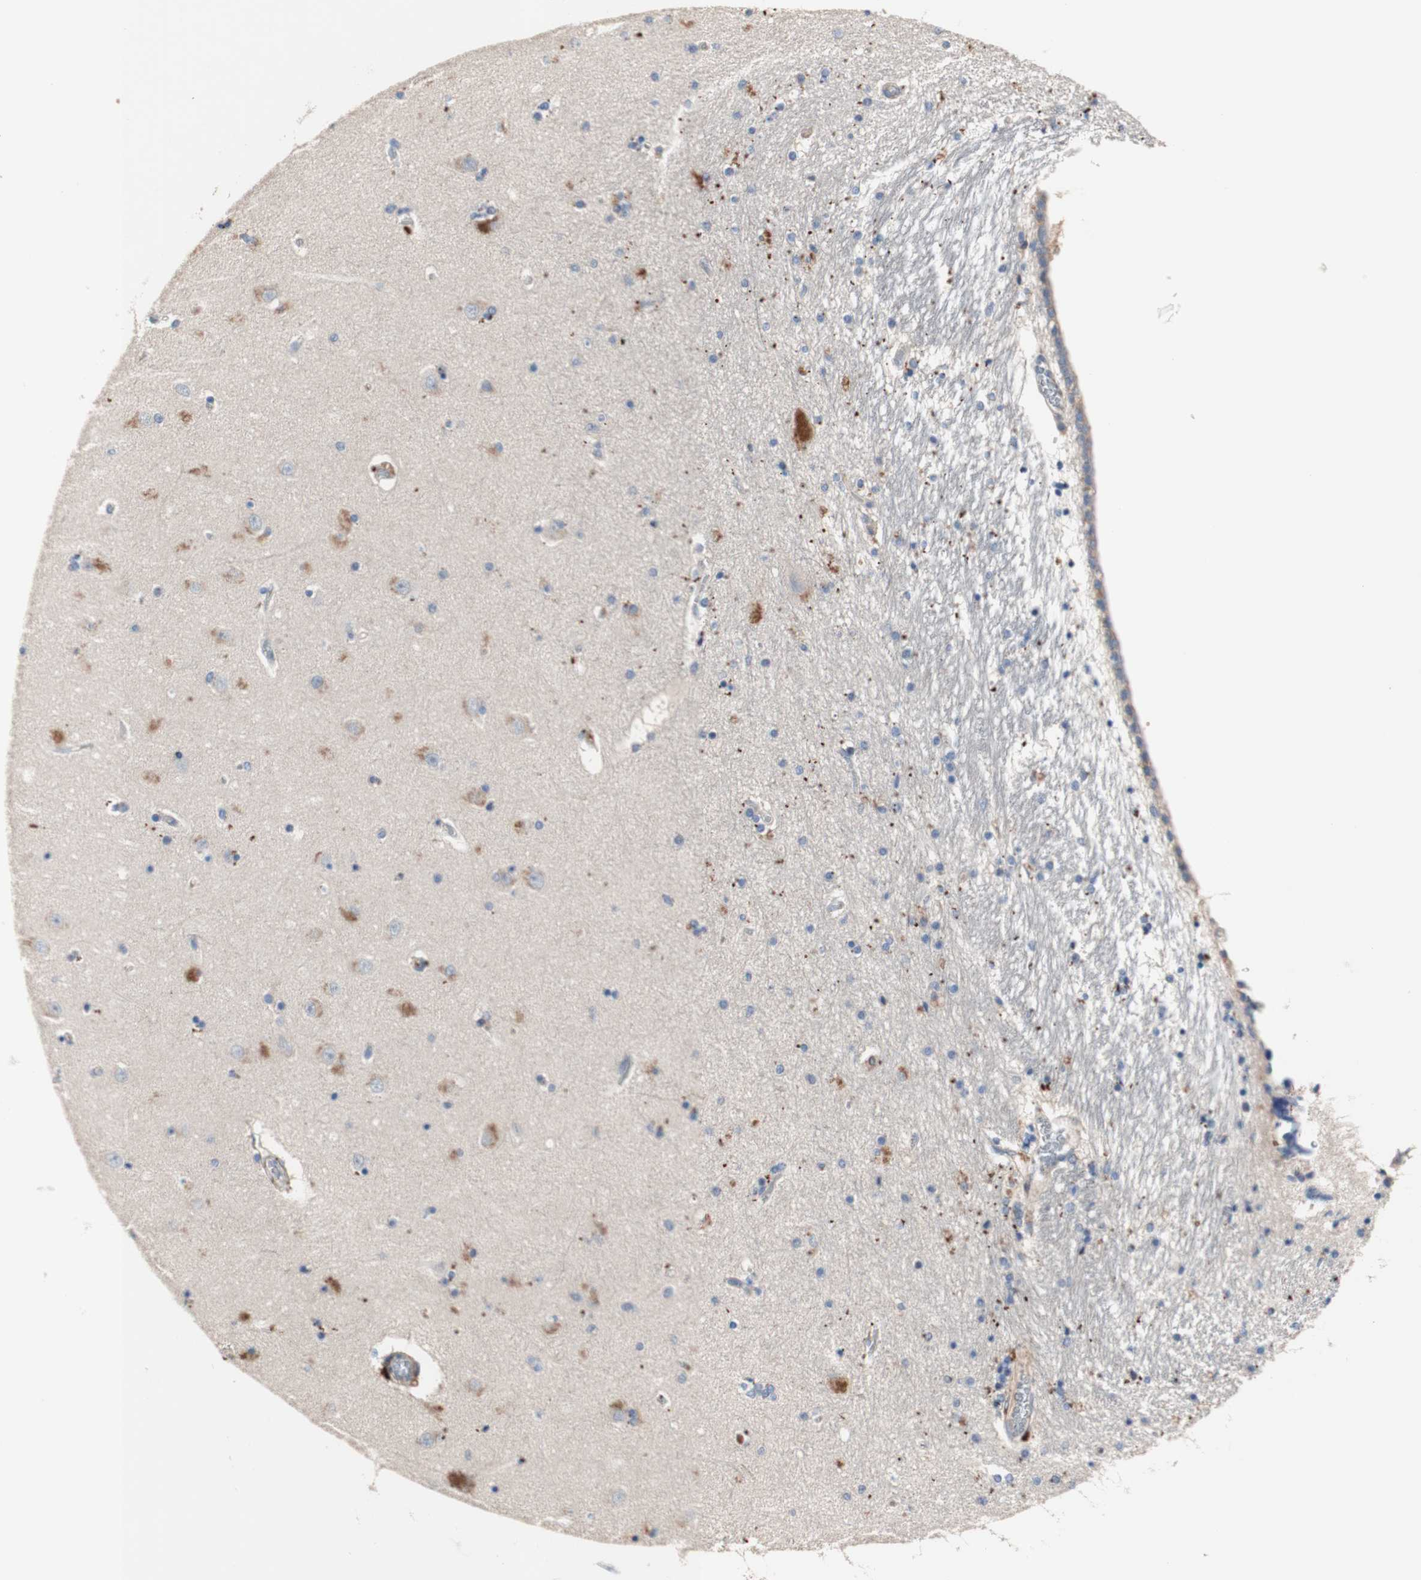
{"staining": {"intensity": "moderate", "quantity": "<25%", "location": "cytoplasmic/membranous"}, "tissue": "hippocampus", "cell_type": "Glial cells", "image_type": "normal", "snomed": [{"axis": "morphology", "description": "Normal tissue, NOS"}, {"axis": "topography", "description": "Hippocampus"}], "caption": "Immunohistochemistry (IHC) of normal hippocampus demonstrates low levels of moderate cytoplasmic/membranous positivity in about <25% of glial cells. (DAB (3,3'-diaminobenzidine) IHC, brown staining for protein, blue staining for nuclei).", "gene": "CDON", "patient": {"sex": "female", "age": 54}}